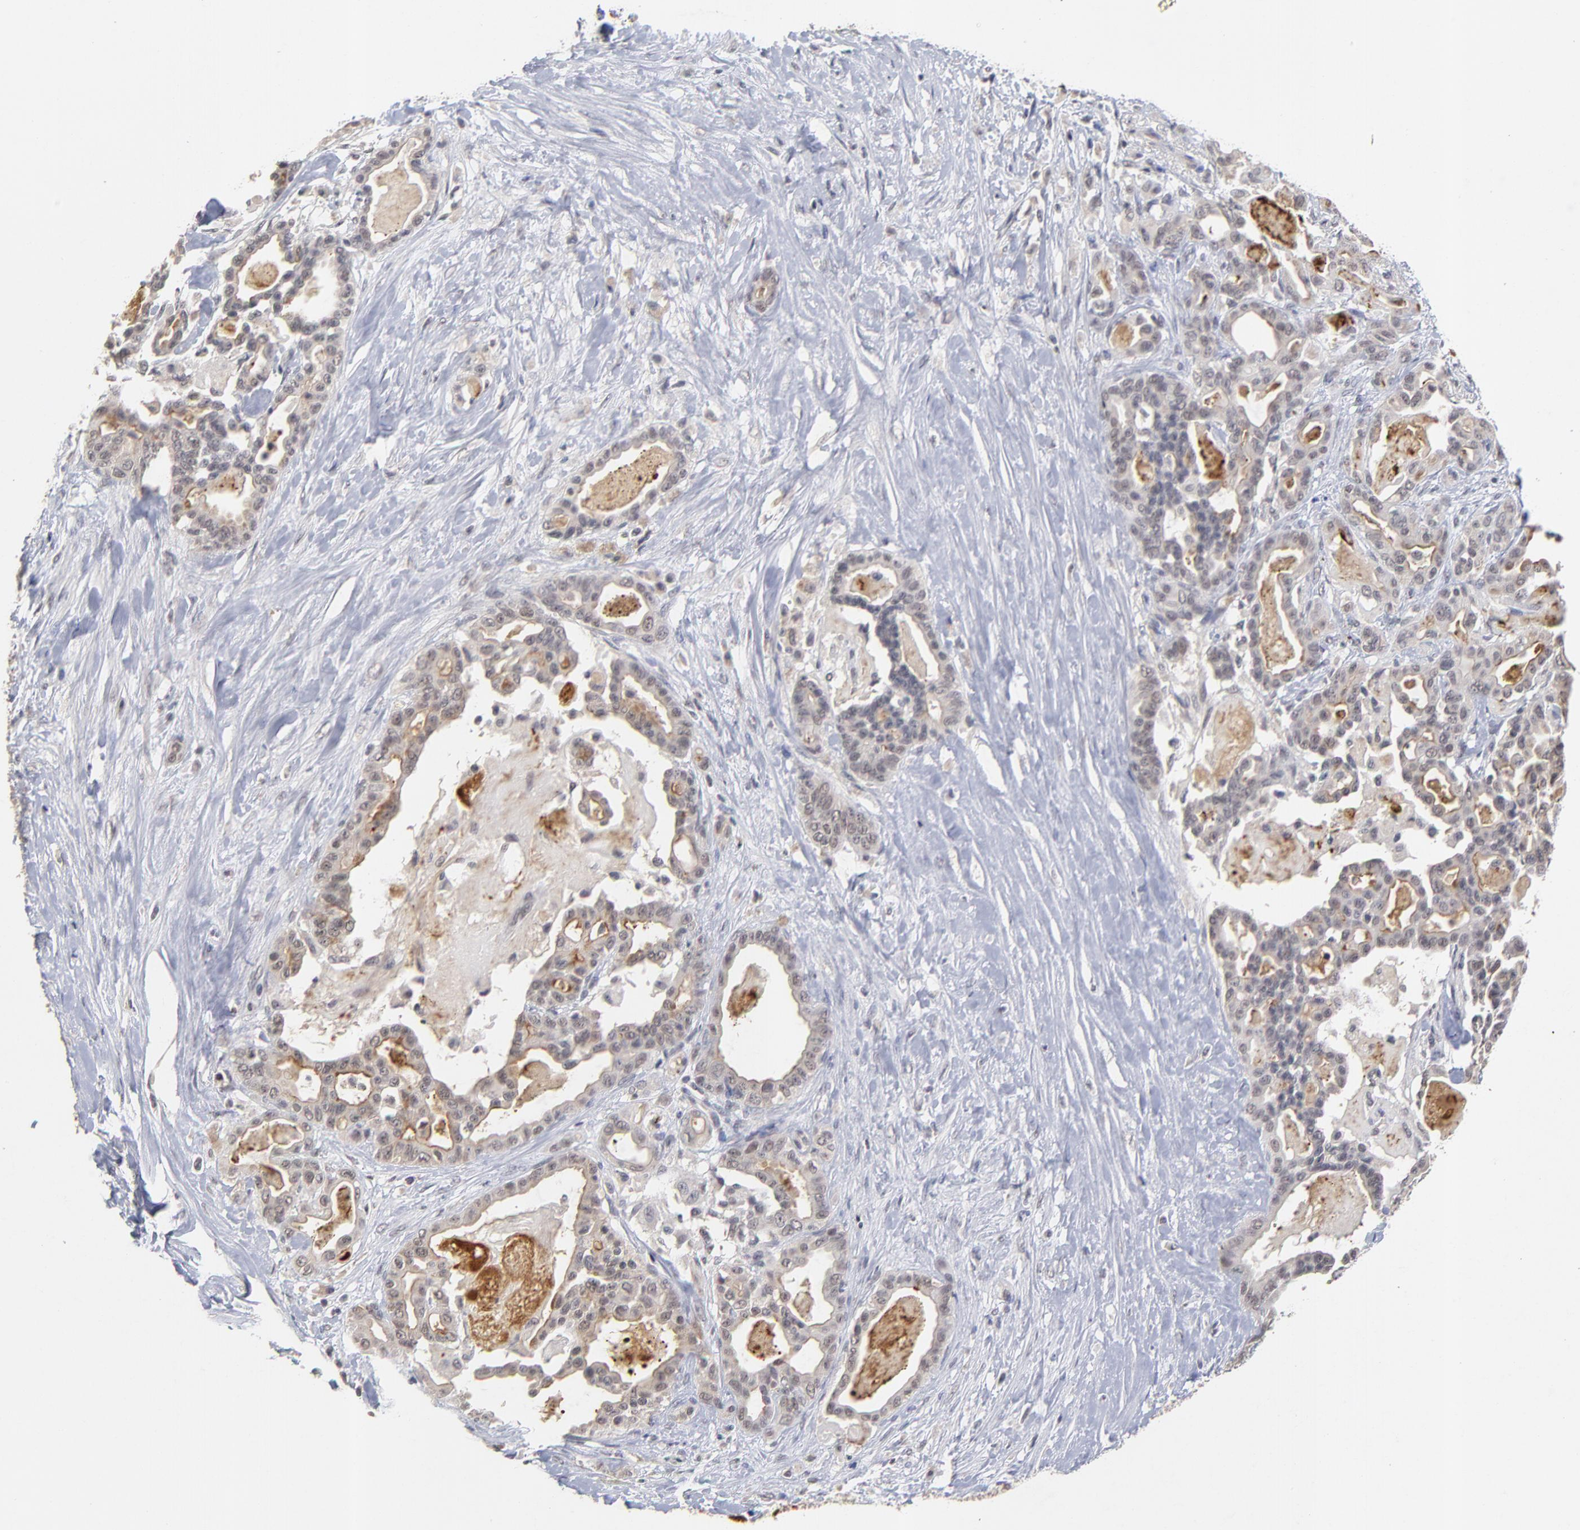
{"staining": {"intensity": "weak", "quantity": ">75%", "location": "cytoplasmic/membranous"}, "tissue": "pancreatic cancer", "cell_type": "Tumor cells", "image_type": "cancer", "snomed": [{"axis": "morphology", "description": "Adenocarcinoma, NOS"}, {"axis": "topography", "description": "Pancreas"}], "caption": "Immunohistochemical staining of human pancreatic cancer exhibits low levels of weak cytoplasmic/membranous expression in about >75% of tumor cells.", "gene": "WSB1", "patient": {"sex": "male", "age": 63}}